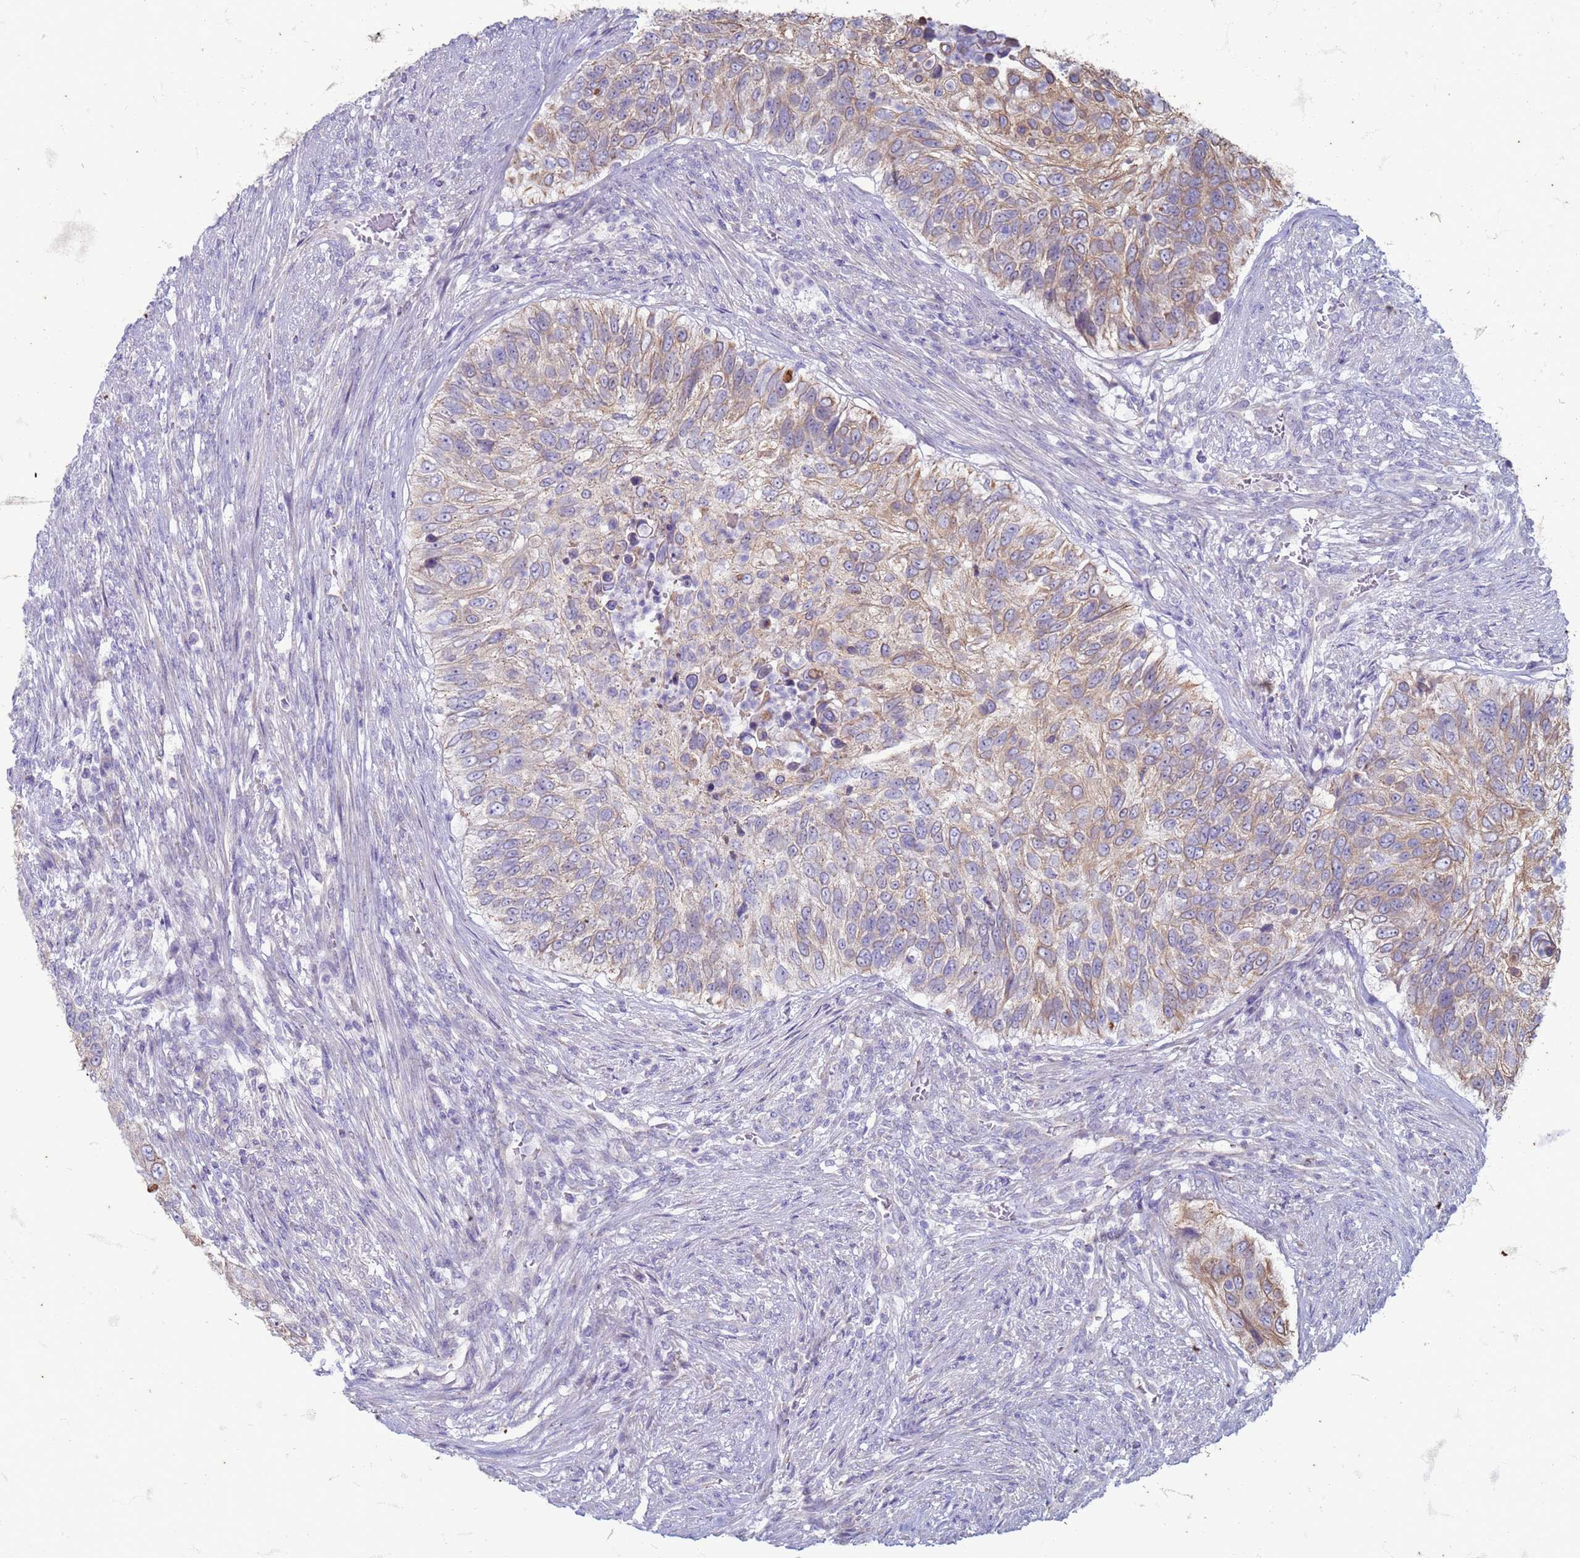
{"staining": {"intensity": "weak", "quantity": "25%-75%", "location": "cytoplasmic/membranous"}, "tissue": "urothelial cancer", "cell_type": "Tumor cells", "image_type": "cancer", "snomed": [{"axis": "morphology", "description": "Urothelial carcinoma, High grade"}, {"axis": "topography", "description": "Urinary bladder"}], "caption": "Weak cytoplasmic/membranous positivity is identified in about 25%-75% of tumor cells in urothelial cancer. The staining was performed using DAB (3,3'-diaminobenzidine), with brown indicating positive protein expression. Nuclei are stained blue with hematoxylin.", "gene": "SUCO", "patient": {"sex": "female", "age": 60}}